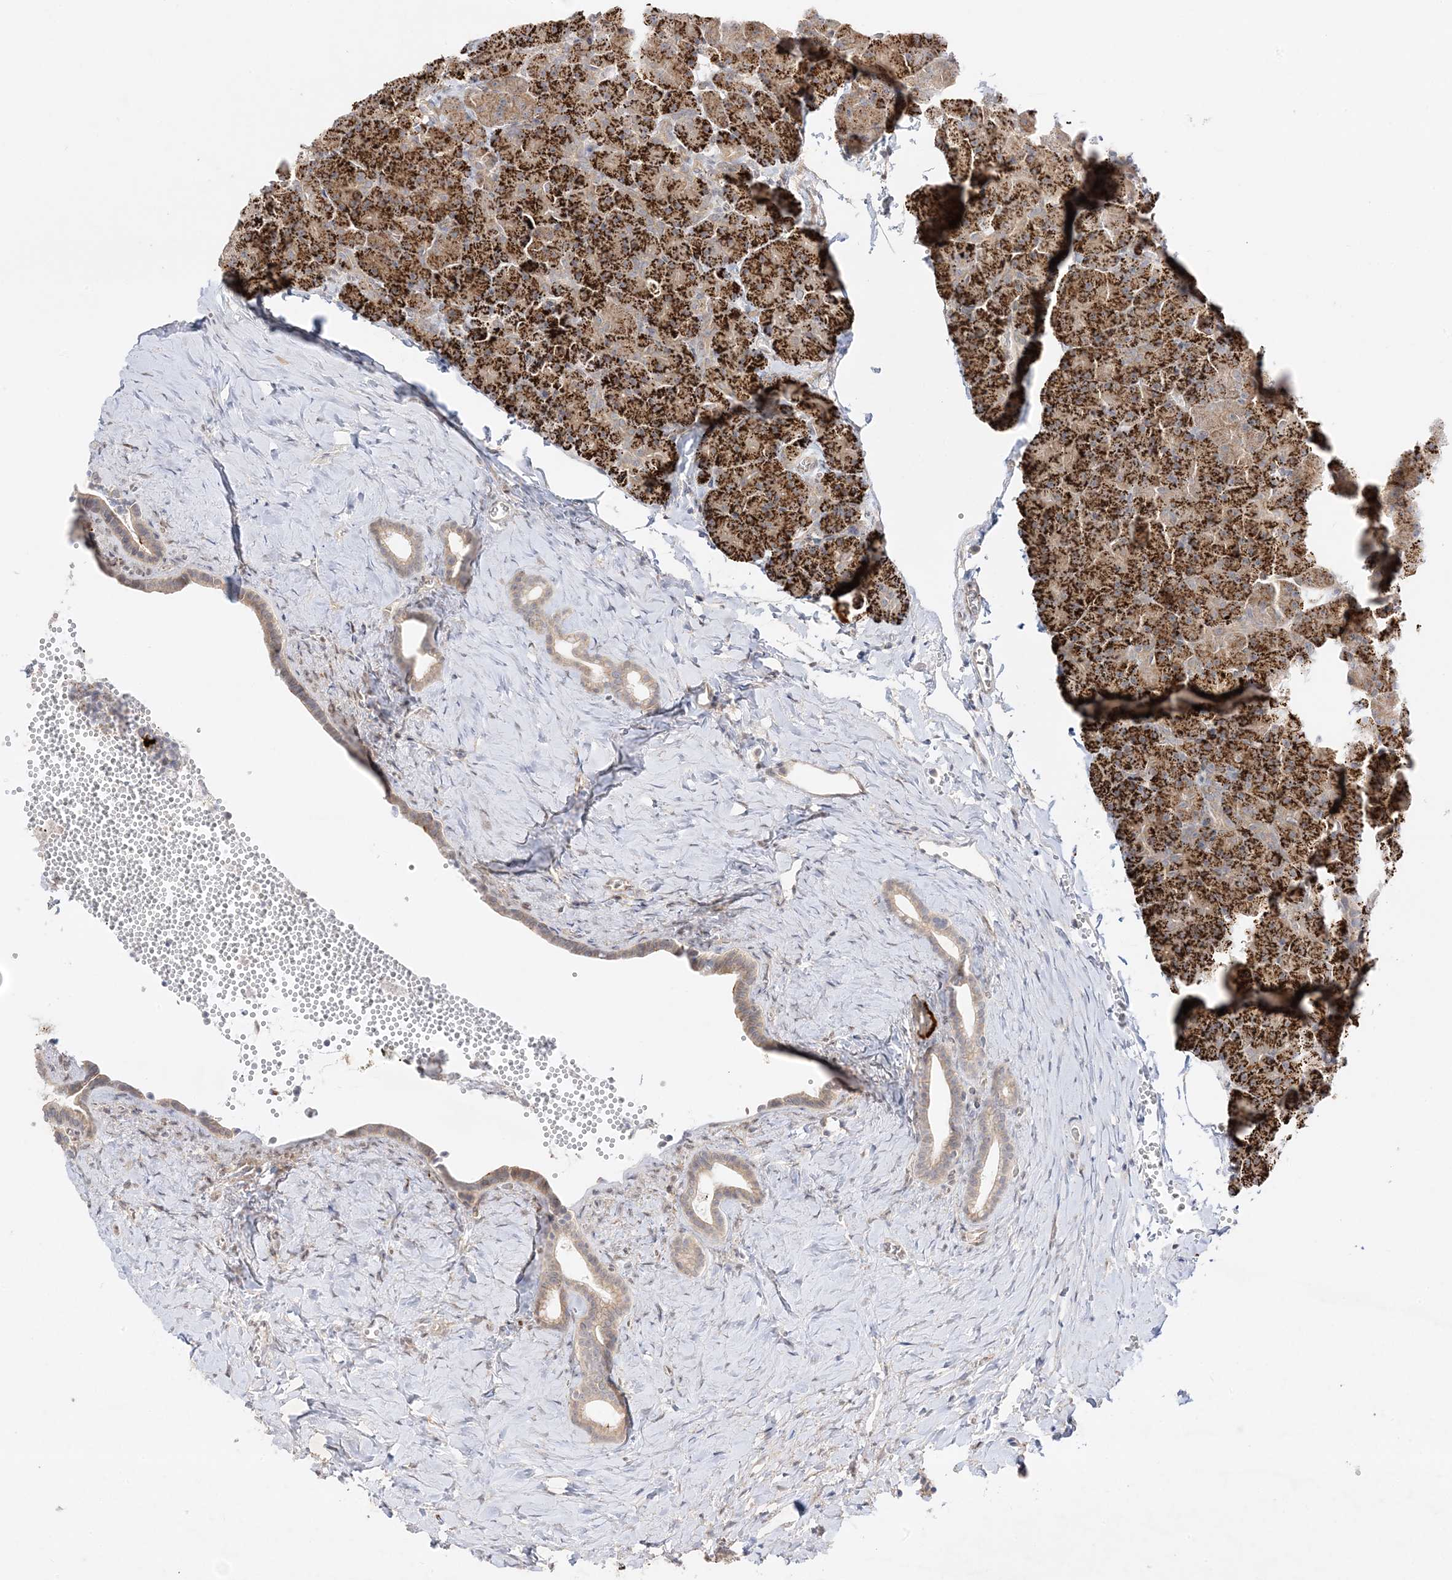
{"staining": {"intensity": "strong", "quantity": "25%-75%", "location": "cytoplasmic/membranous"}, "tissue": "pancreas", "cell_type": "Exocrine glandular cells", "image_type": "normal", "snomed": [{"axis": "morphology", "description": "Normal tissue, NOS"}, {"axis": "morphology", "description": "Carcinoid, malignant, NOS"}, {"axis": "topography", "description": "Pancreas"}], "caption": "Immunohistochemistry (IHC) micrograph of benign human pancreas stained for a protein (brown), which exhibits high levels of strong cytoplasmic/membranous expression in approximately 25%-75% of exocrine glandular cells.", "gene": "C2CD2", "patient": {"sex": "female", "age": 35}}